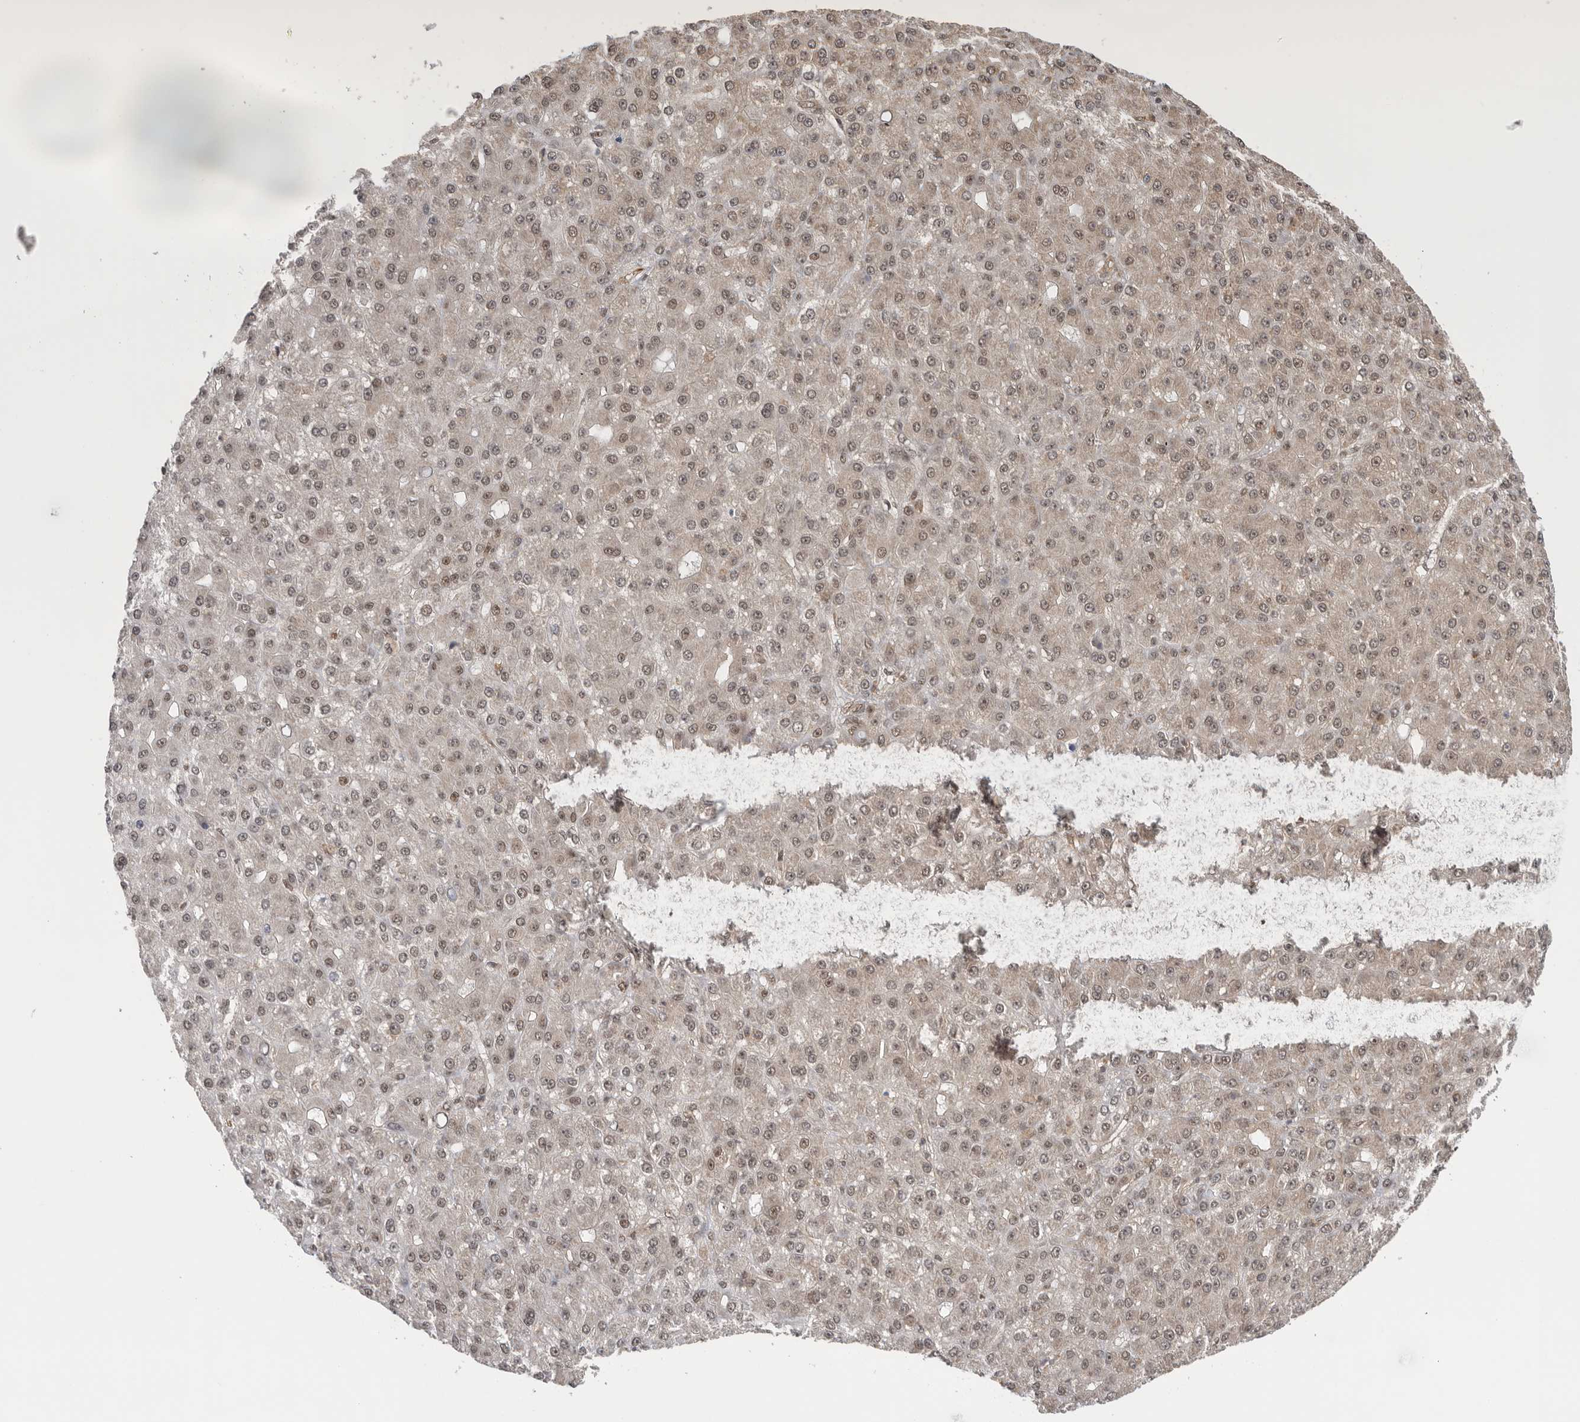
{"staining": {"intensity": "weak", "quantity": ">75%", "location": "cytoplasmic/membranous,nuclear"}, "tissue": "liver cancer", "cell_type": "Tumor cells", "image_type": "cancer", "snomed": [{"axis": "morphology", "description": "Carcinoma, Hepatocellular, NOS"}, {"axis": "topography", "description": "Liver"}], "caption": "Human liver cancer (hepatocellular carcinoma) stained for a protein (brown) shows weak cytoplasmic/membranous and nuclear positive staining in about >75% of tumor cells.", "gene": "VPS50", "patient": {"sex": "male", "age": 67}}